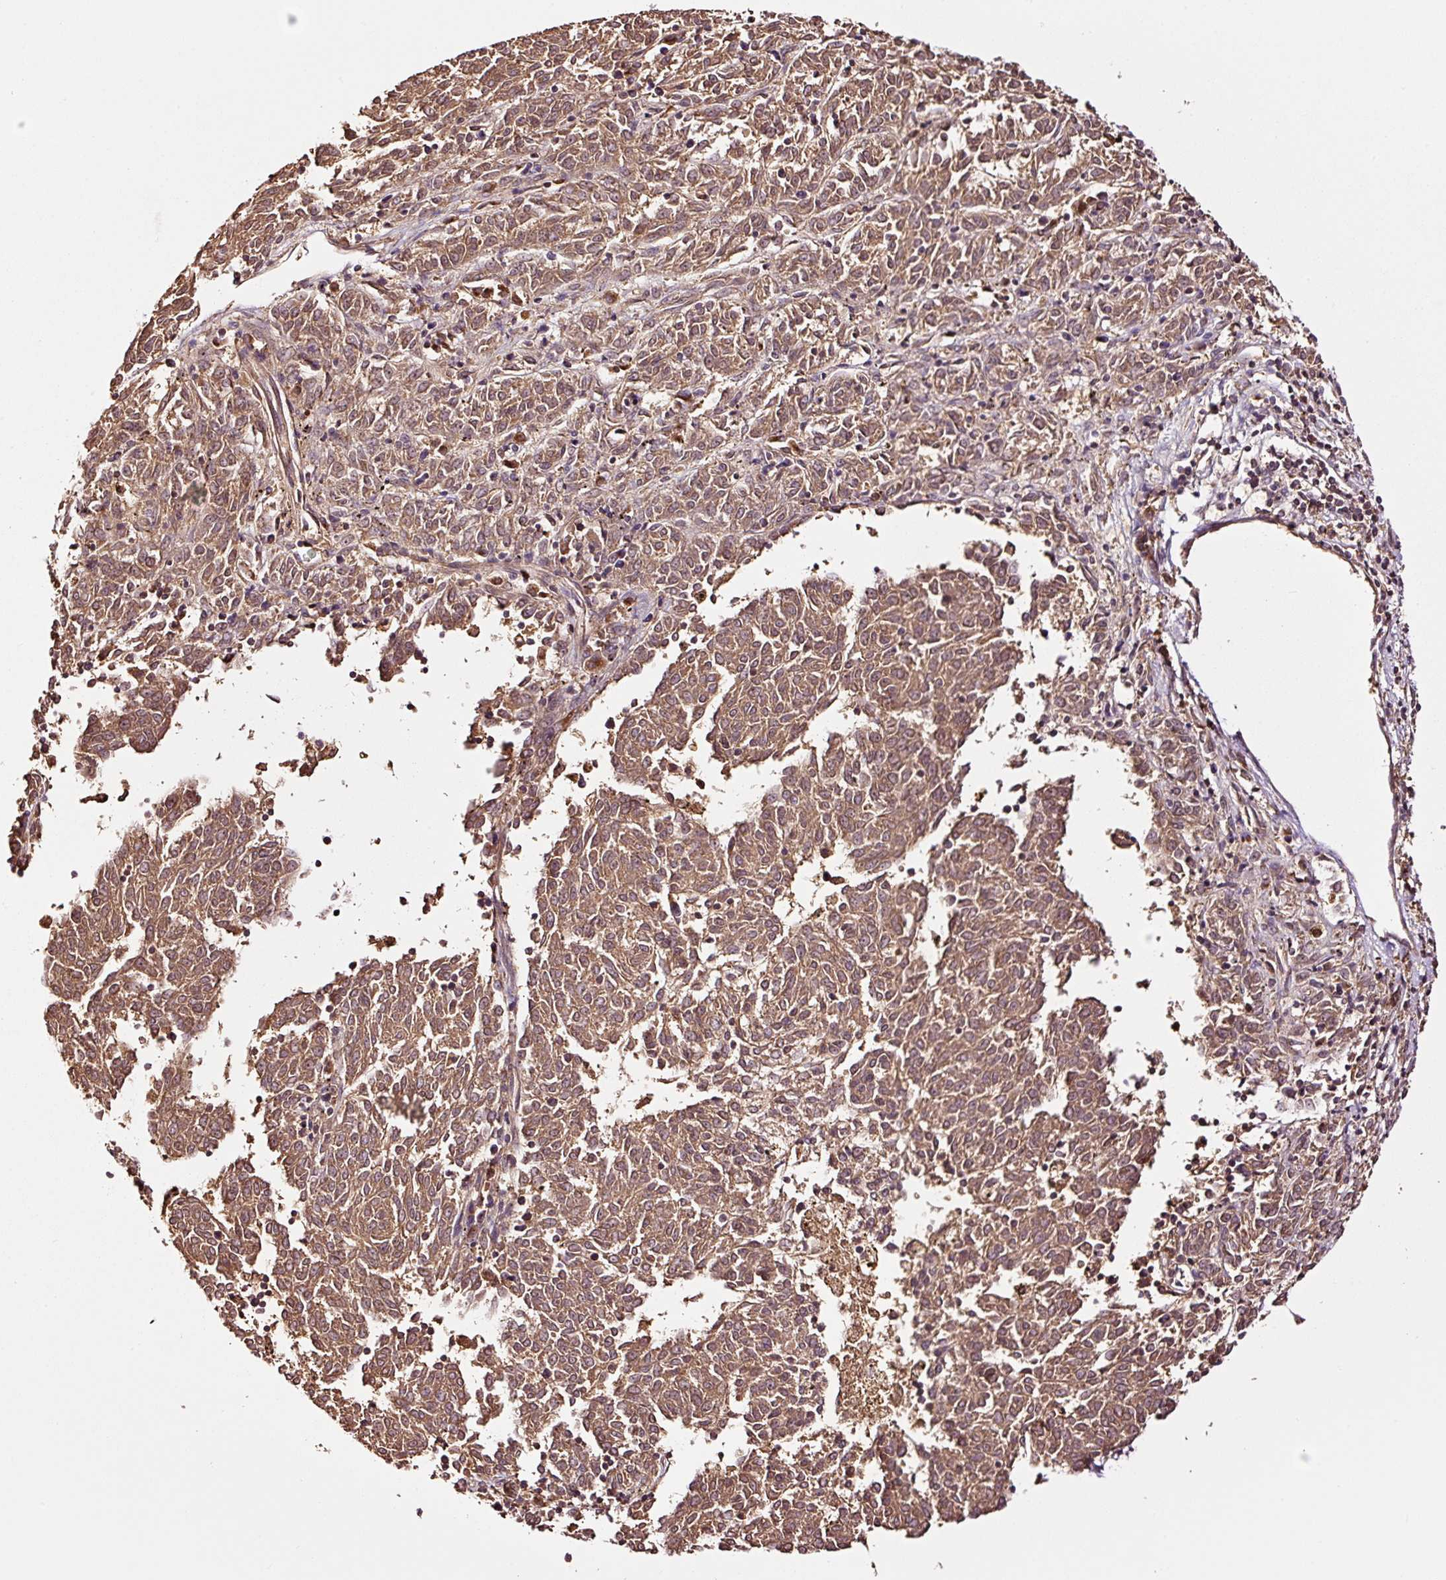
{"staining": {"intensity": "moderate", "quantity": ">75%", "location": "cytoplasmic/membranous"}, "tissue": "melanoma", "cell_type": "Tumor cells", "image_type": "cancer", "snomed": [{"axis": "morphology", "description": "Malignant melanoma, NOS"}, {"axis": "topography", "description": "Skin"}], "caption": "Melanoma stained with IHC exhibits moderate cytoplasmic/membranous staining in approximately >75% of tumor cells.", "gene": "PGLYRP2", "patient": {"sex": "female", "age": 72}}